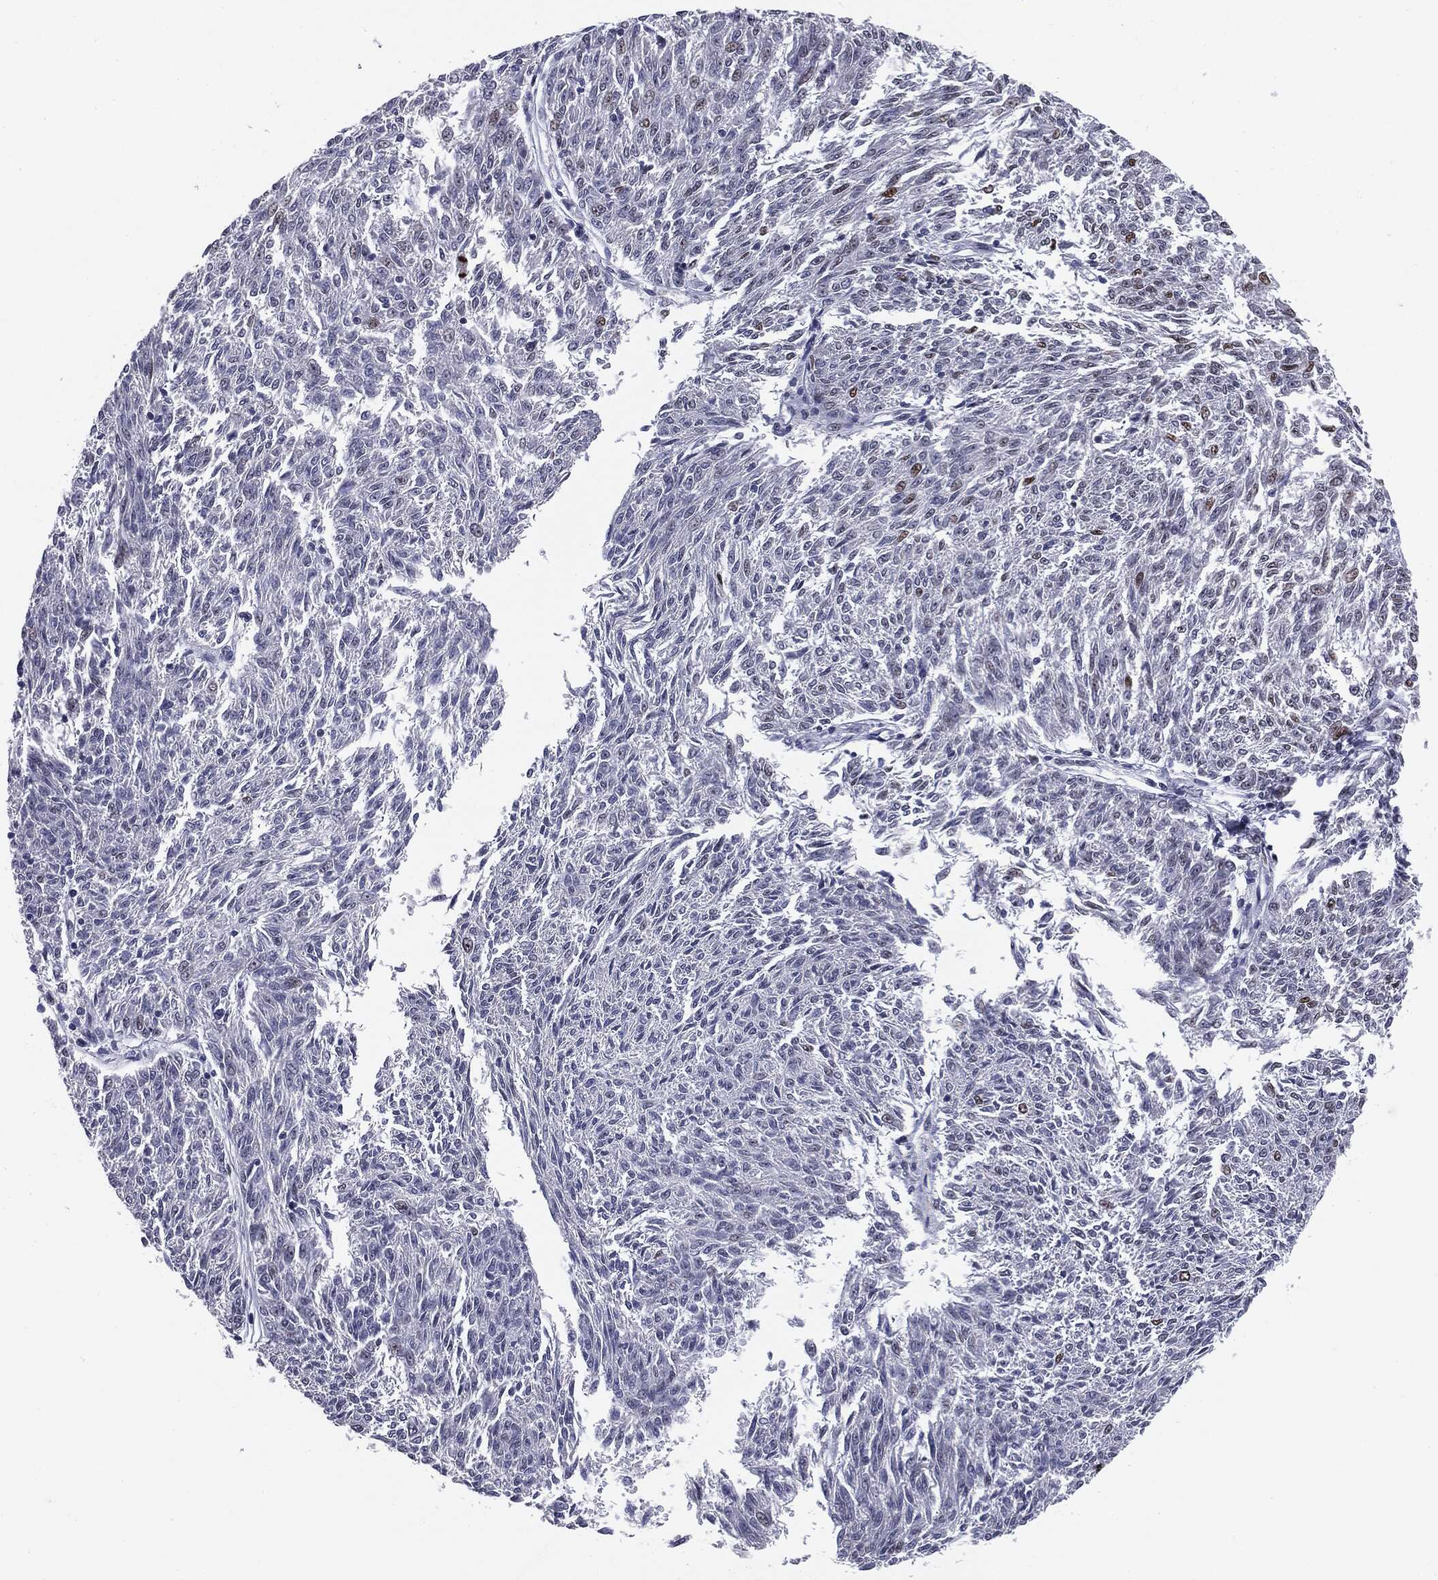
{"staining": {"intensity": "negative", "quantity": "none", "location": "none"}, "tissue": "melanoma", "cell_type": "Tumor cells", "image_type": "cancer", "snomed": [{"axis": "morphology", "description": "Malignant melanoma, NOS"}, {"axis": "topography", "description": "Skin"}], "caption": "This photomicrograph is of malignant melanoma stained with immunohistochemistry (IHC) to label a protein in brown with the nuclei are counter-stained blue. There is no staining in tumor cells.", "gene": "MDC1", "patient": {"sex": "female", "age": 72}}